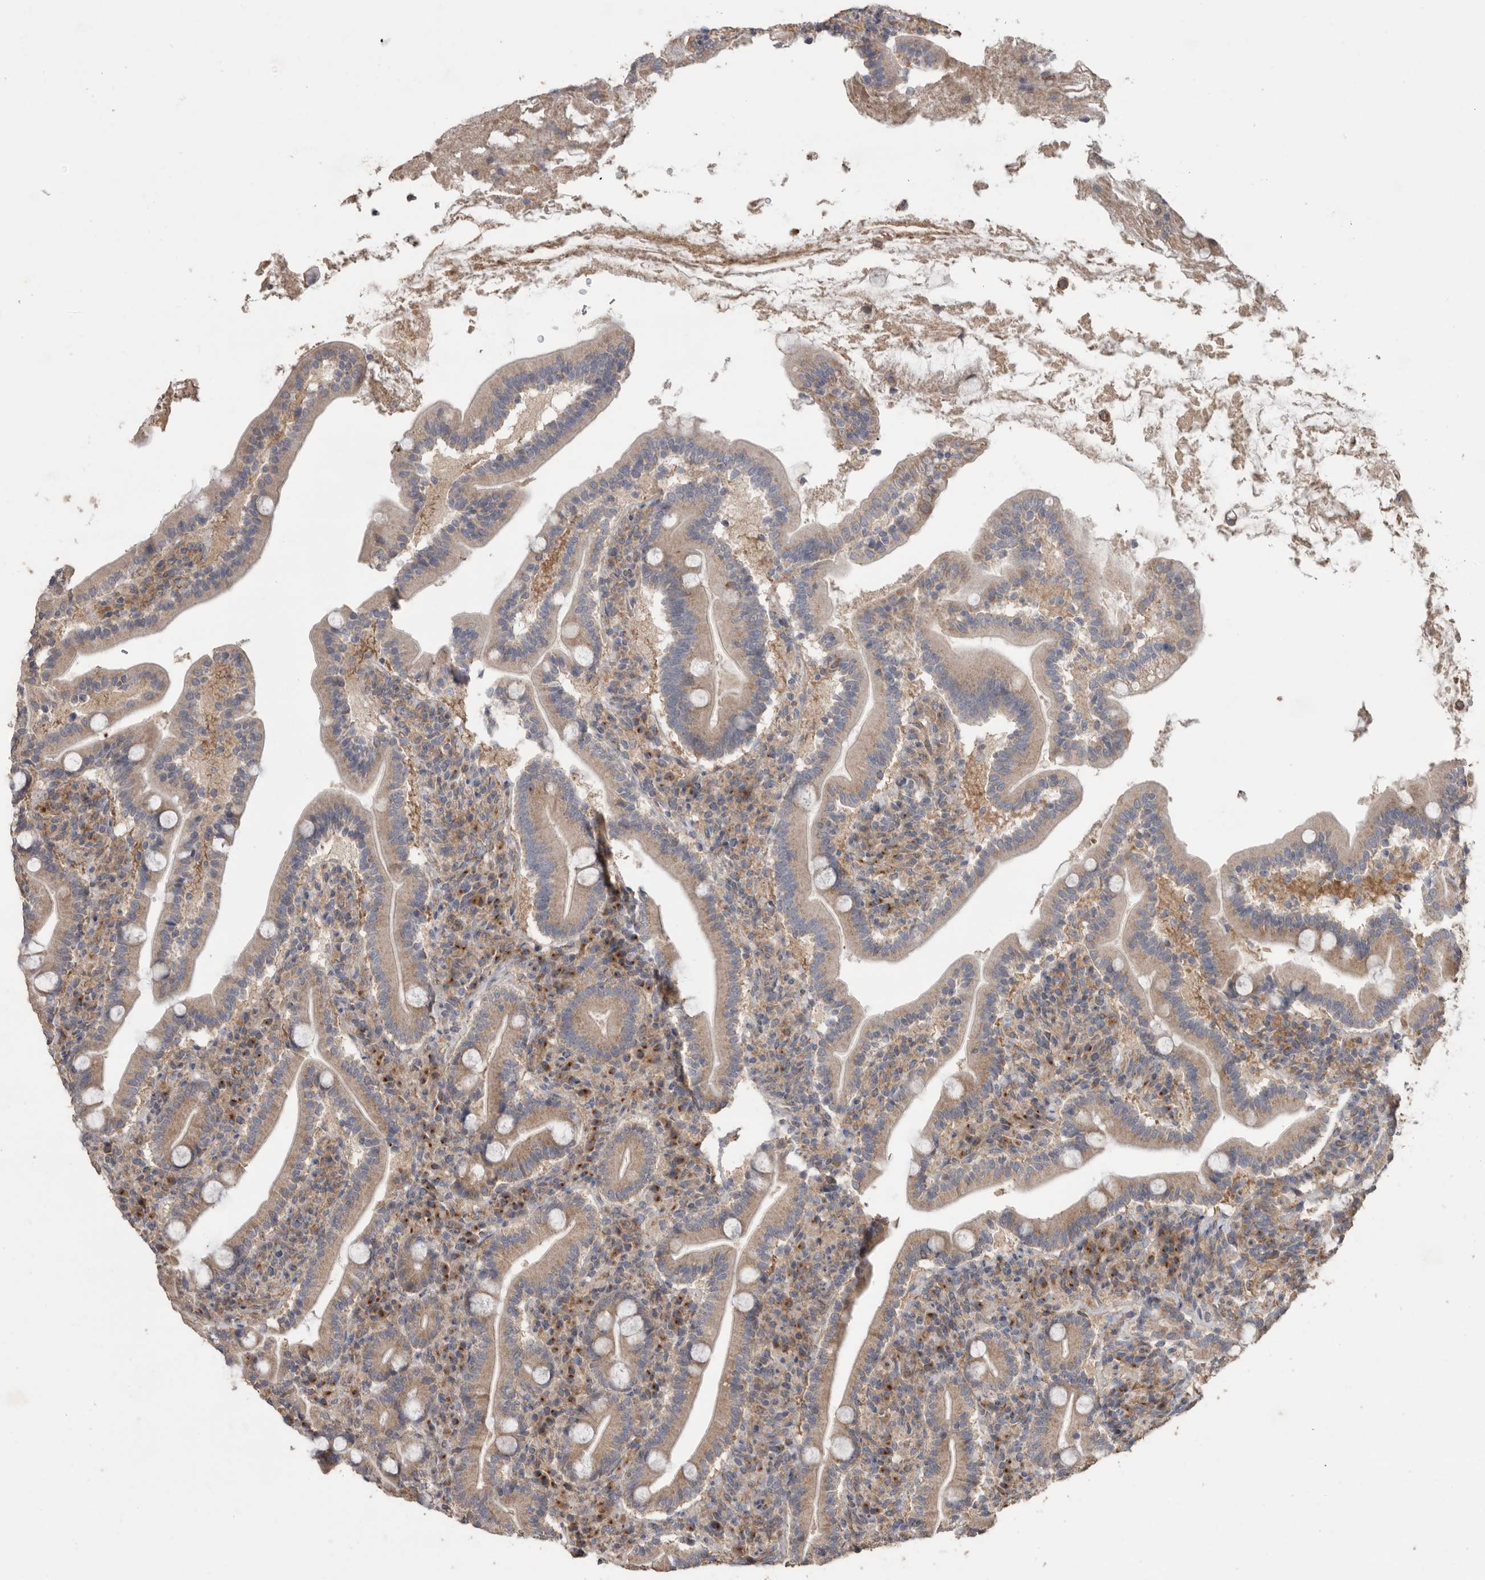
{"staining": {"intensity": "strong", "quantity": "25%-75%", "location": "cytoplasmic/membranous"}, "tissue": "duodenum", "cell_type": "Glandular cells", "image_type": "normal", "snomed": [{"axis": "morphology", "description": "Normal tissue, NOS"}, {"axis": "topography", "description": "Duodenum"}], "caption": "A brown stain labels strong cytoplasmic/membranous expression of a protein in glandular cells of benign duodenum. The staining is performed using DAB (3,3'-diaminobenzidine) brown chromogen to label protein expression. The nuclei are counter-stained blue using hematoxylin.", "gene": "PODXL2", "patient": {"sex": "male", "age": 35}}